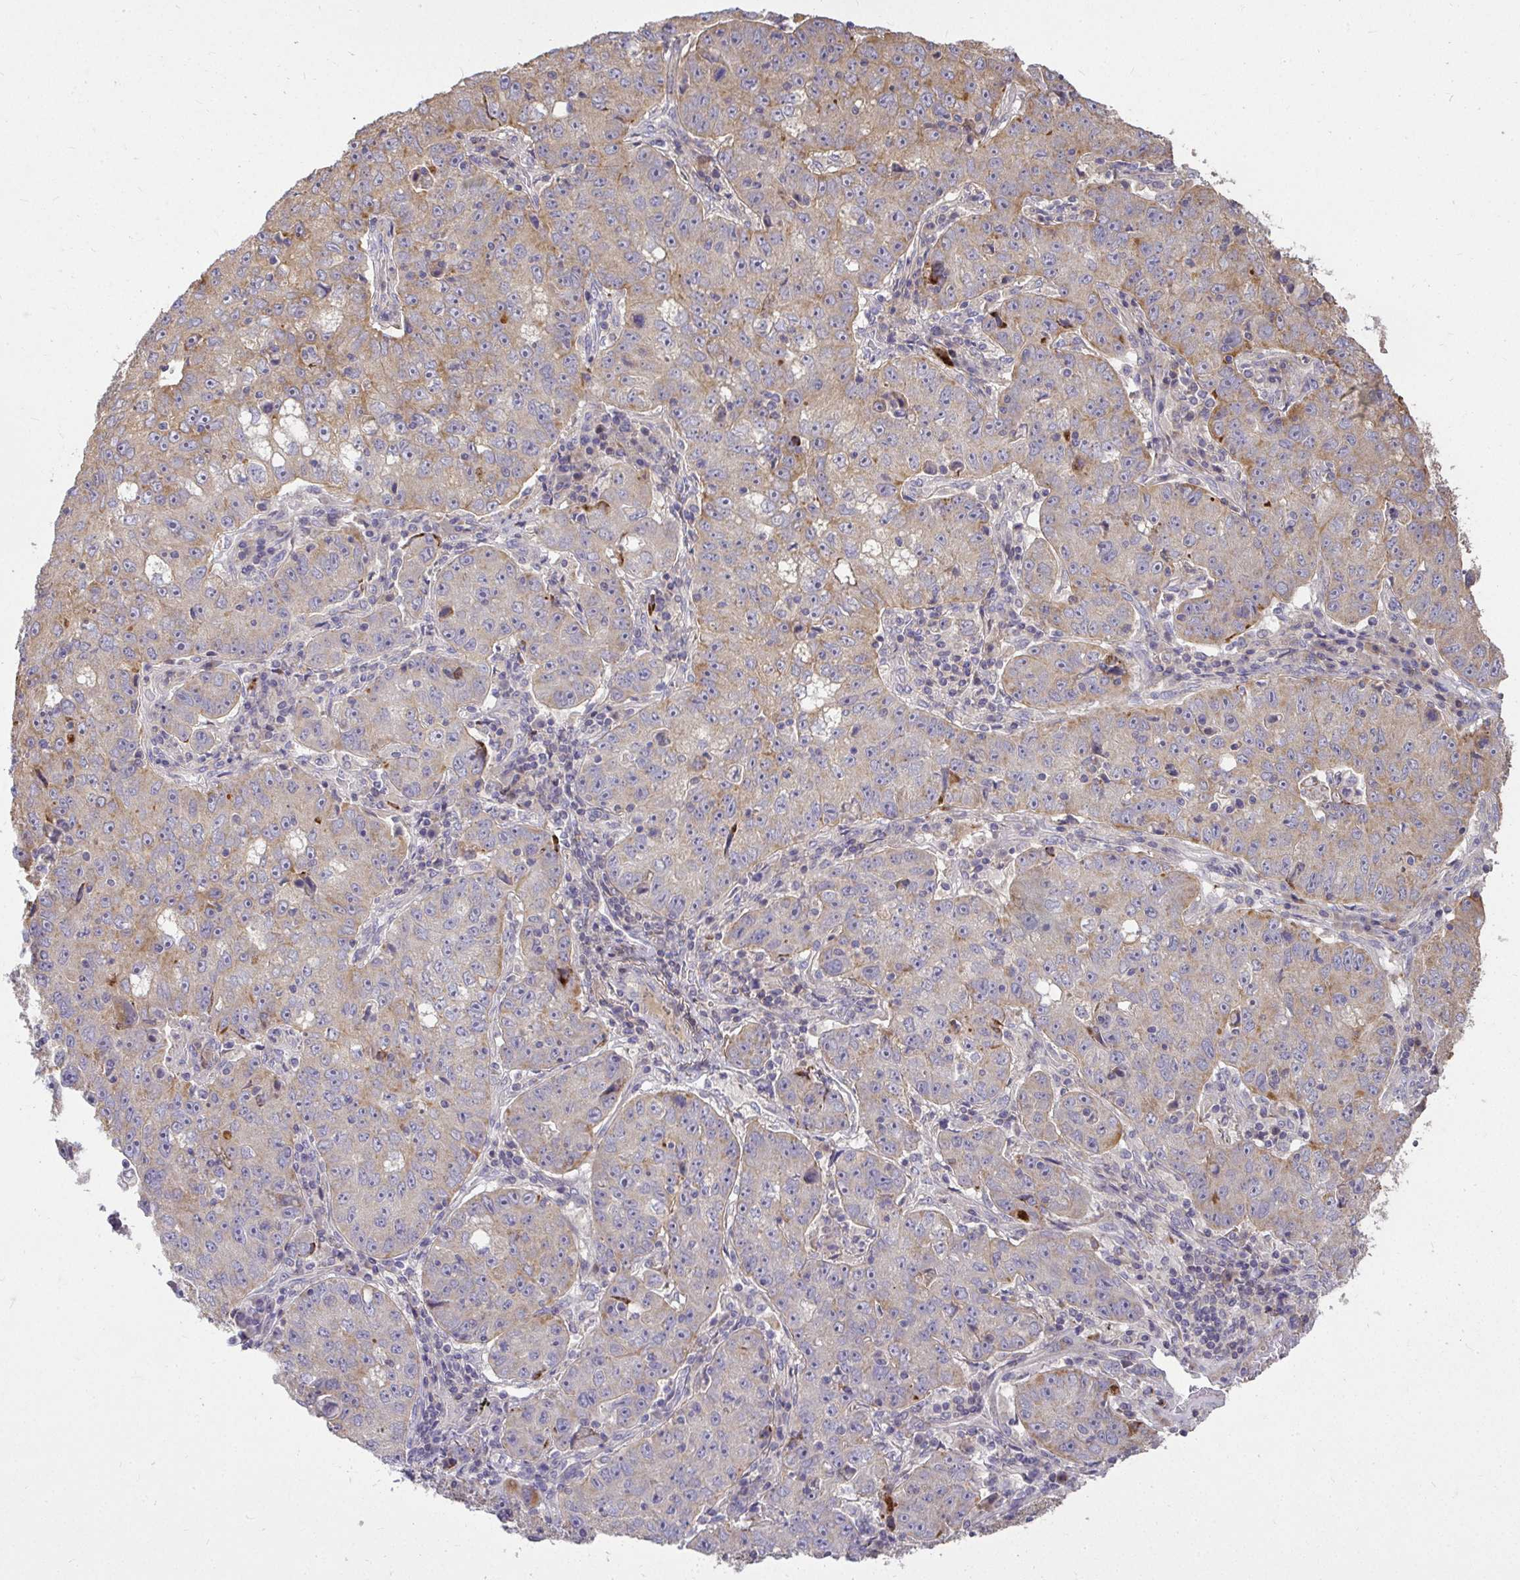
{"staining": {"intensity": "weak", "quantity": "25%-75%", "location": "cytoplasmic/membranous"}, "tissue": "lung cancer", "cell_type": "Tumor cells", "image_type": "cancer", "snomed": [{"axis": "morphology", "description": "Normal morphology"}, {"axis": "morphology", "description": "Adenocarcinoma, NOS"}, {"axis": "topography", "description": "Lymph node"}, {"axis": "topography", "description": "Lung"}], "caption": "Immunohistochemical staining of human lung cancer demonstrates low levels of weak cytoplasmic/membranous protein positivity in approximately 25%-75% of tumor cells.", "gene": "STRIP1", "patient": {"sex": "female", "age": 57}}